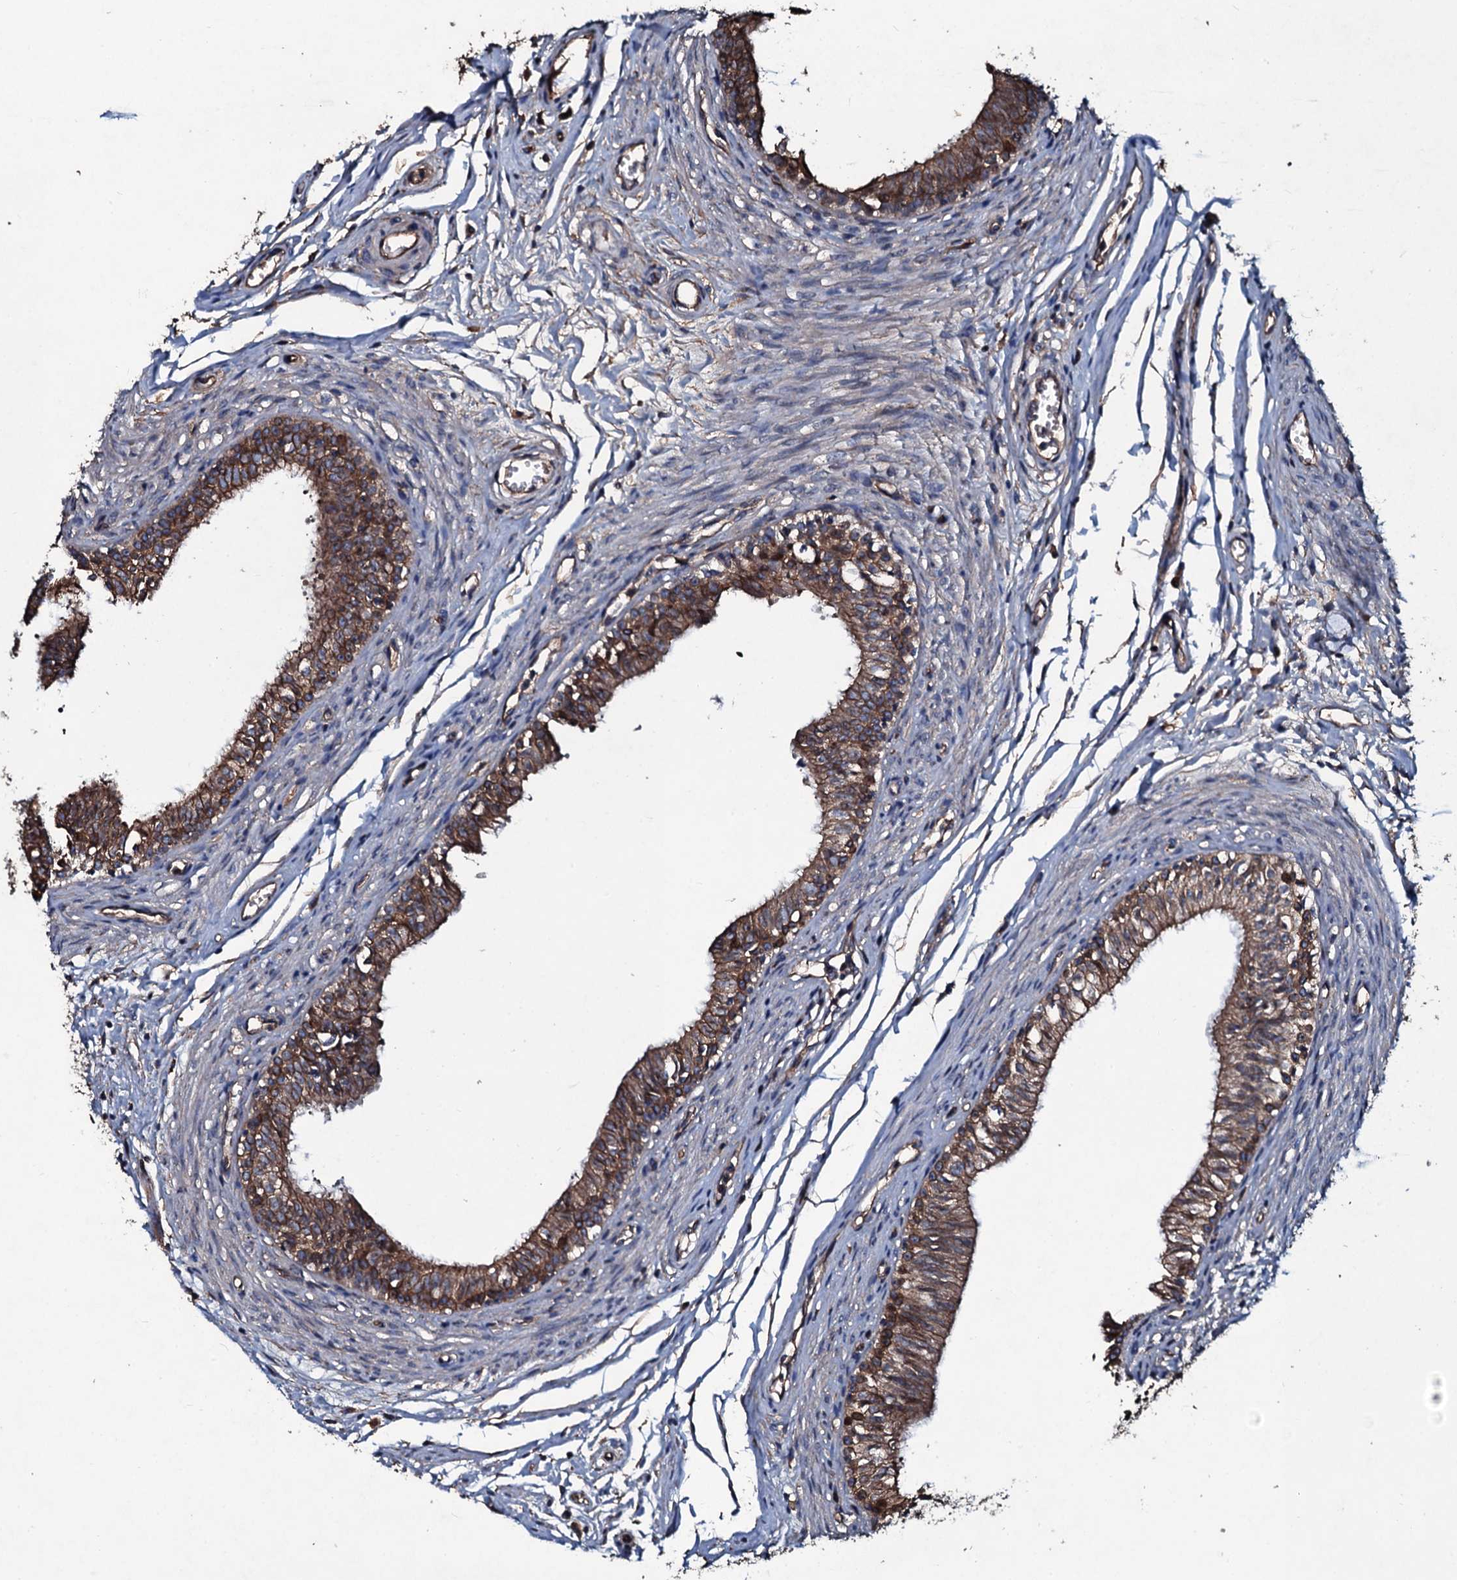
{"staining": {"intensity": "moderate", "quantity": ">75%", "location": "cytoplasmic/membranous"}, "tissue": "epididymis", "cell_type": "Glandular cells", "image_type": "normal", "snomed": [{"axis": "morphology", "description": "Normal tissue, NOS"}, {"axis": "topography", "description": "Epididymis, spermatic cord, NOS"}], "caption": "Immunohistochemistry of unremarkable human epididymis displays medium levels of moderate cytoplasmic/membranous positivity in about >75% of glandular cells. (DAB IHC, brown staining for protein, blue staining for nuclei).", "gene": "DMAC2", "patient": {"sex": "male", "age": 22}}